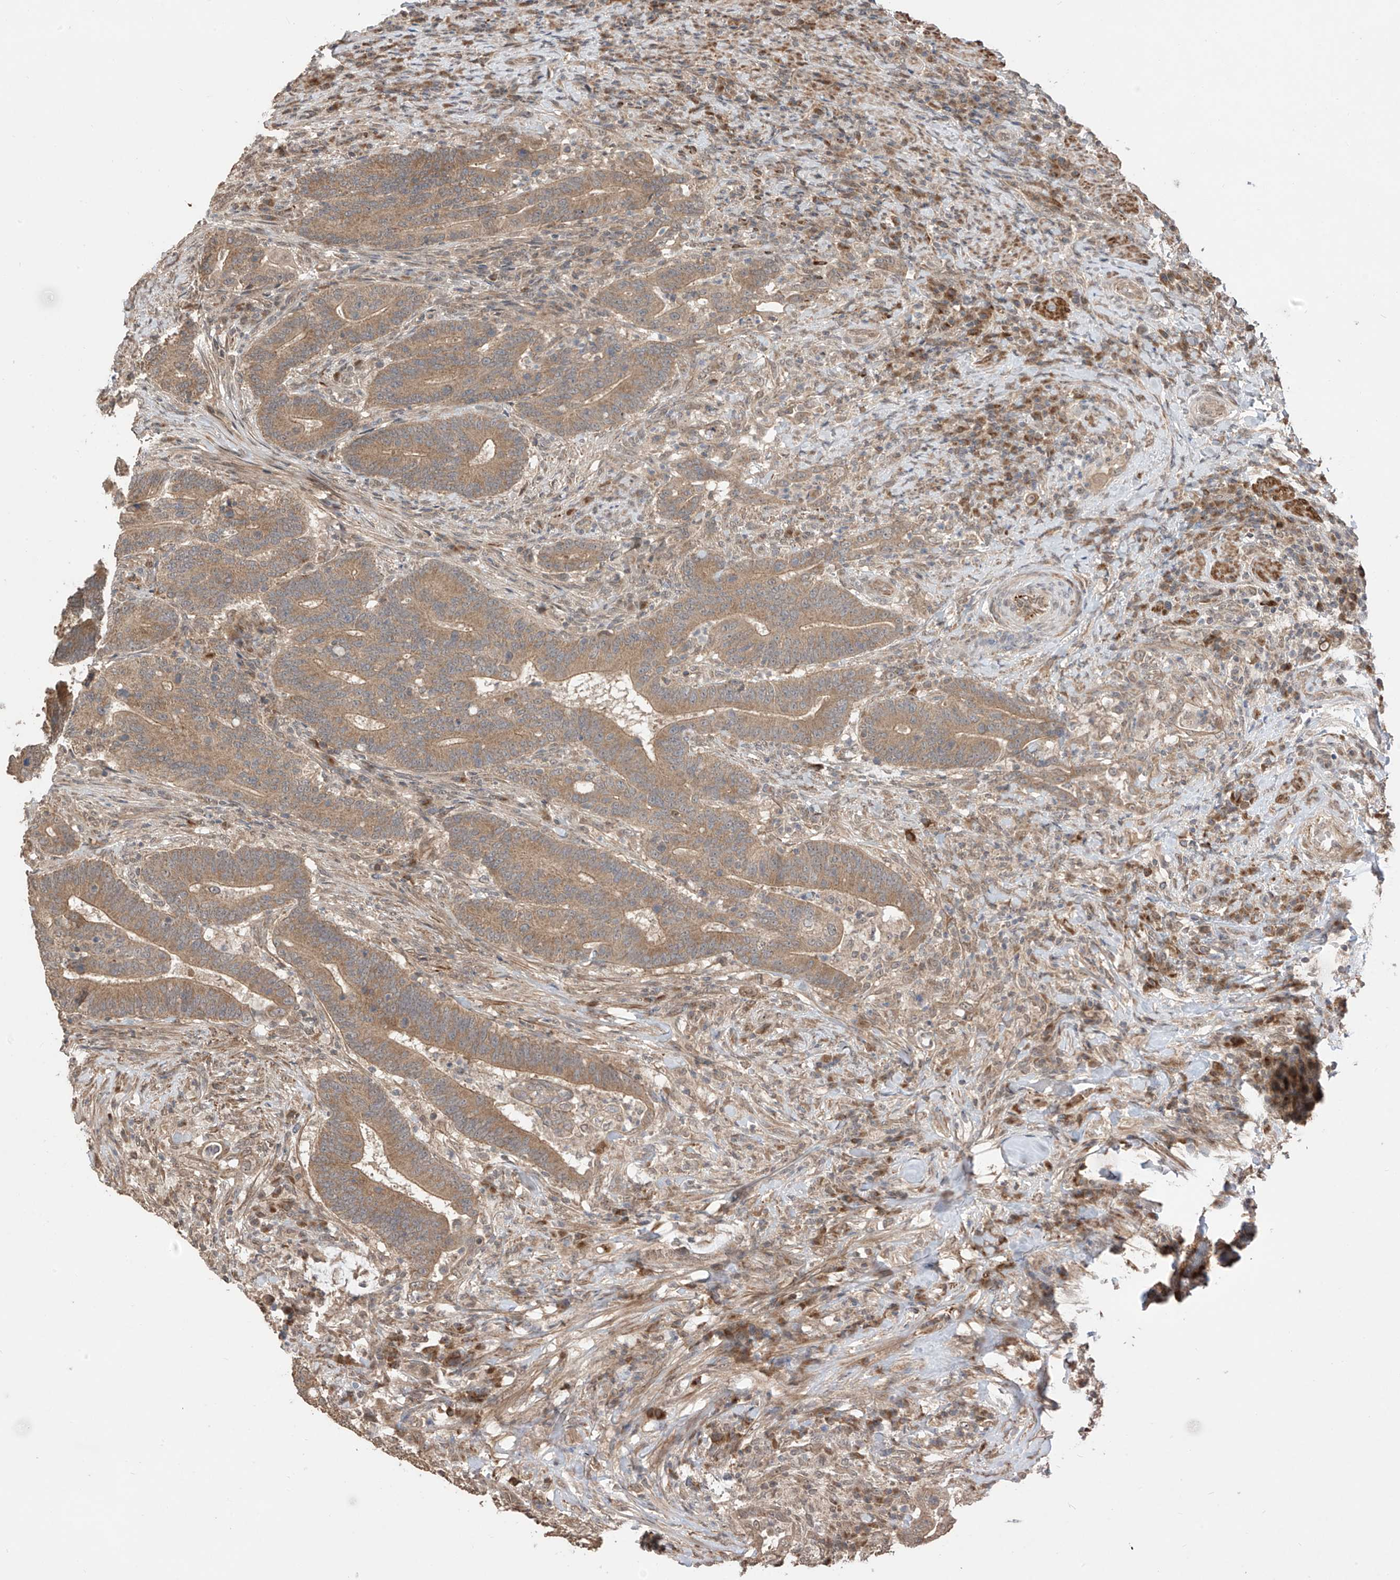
{"staining": {"intensity": "moderate", "quantity": ">75%", "location": "cytoplasmic/membranous"}, "tissue": "colorectal cancer", "cell_type": "Tumor cells", "image_type": "cancer", "snomed": [{"axis": "morphology", "description": "Adenocarcinoma, NOS"}, {"axis": "topography", "description": "Colon"}], "caption": "Adenocarcinoma (colorectal) was stained to show a protein in brown. There is medium levels of moderate cytoplasmic/membranous expression in approximately >75% of tumor cells.", "gene": "LATS1", "patient": {"sex": "female", "age": 66}}